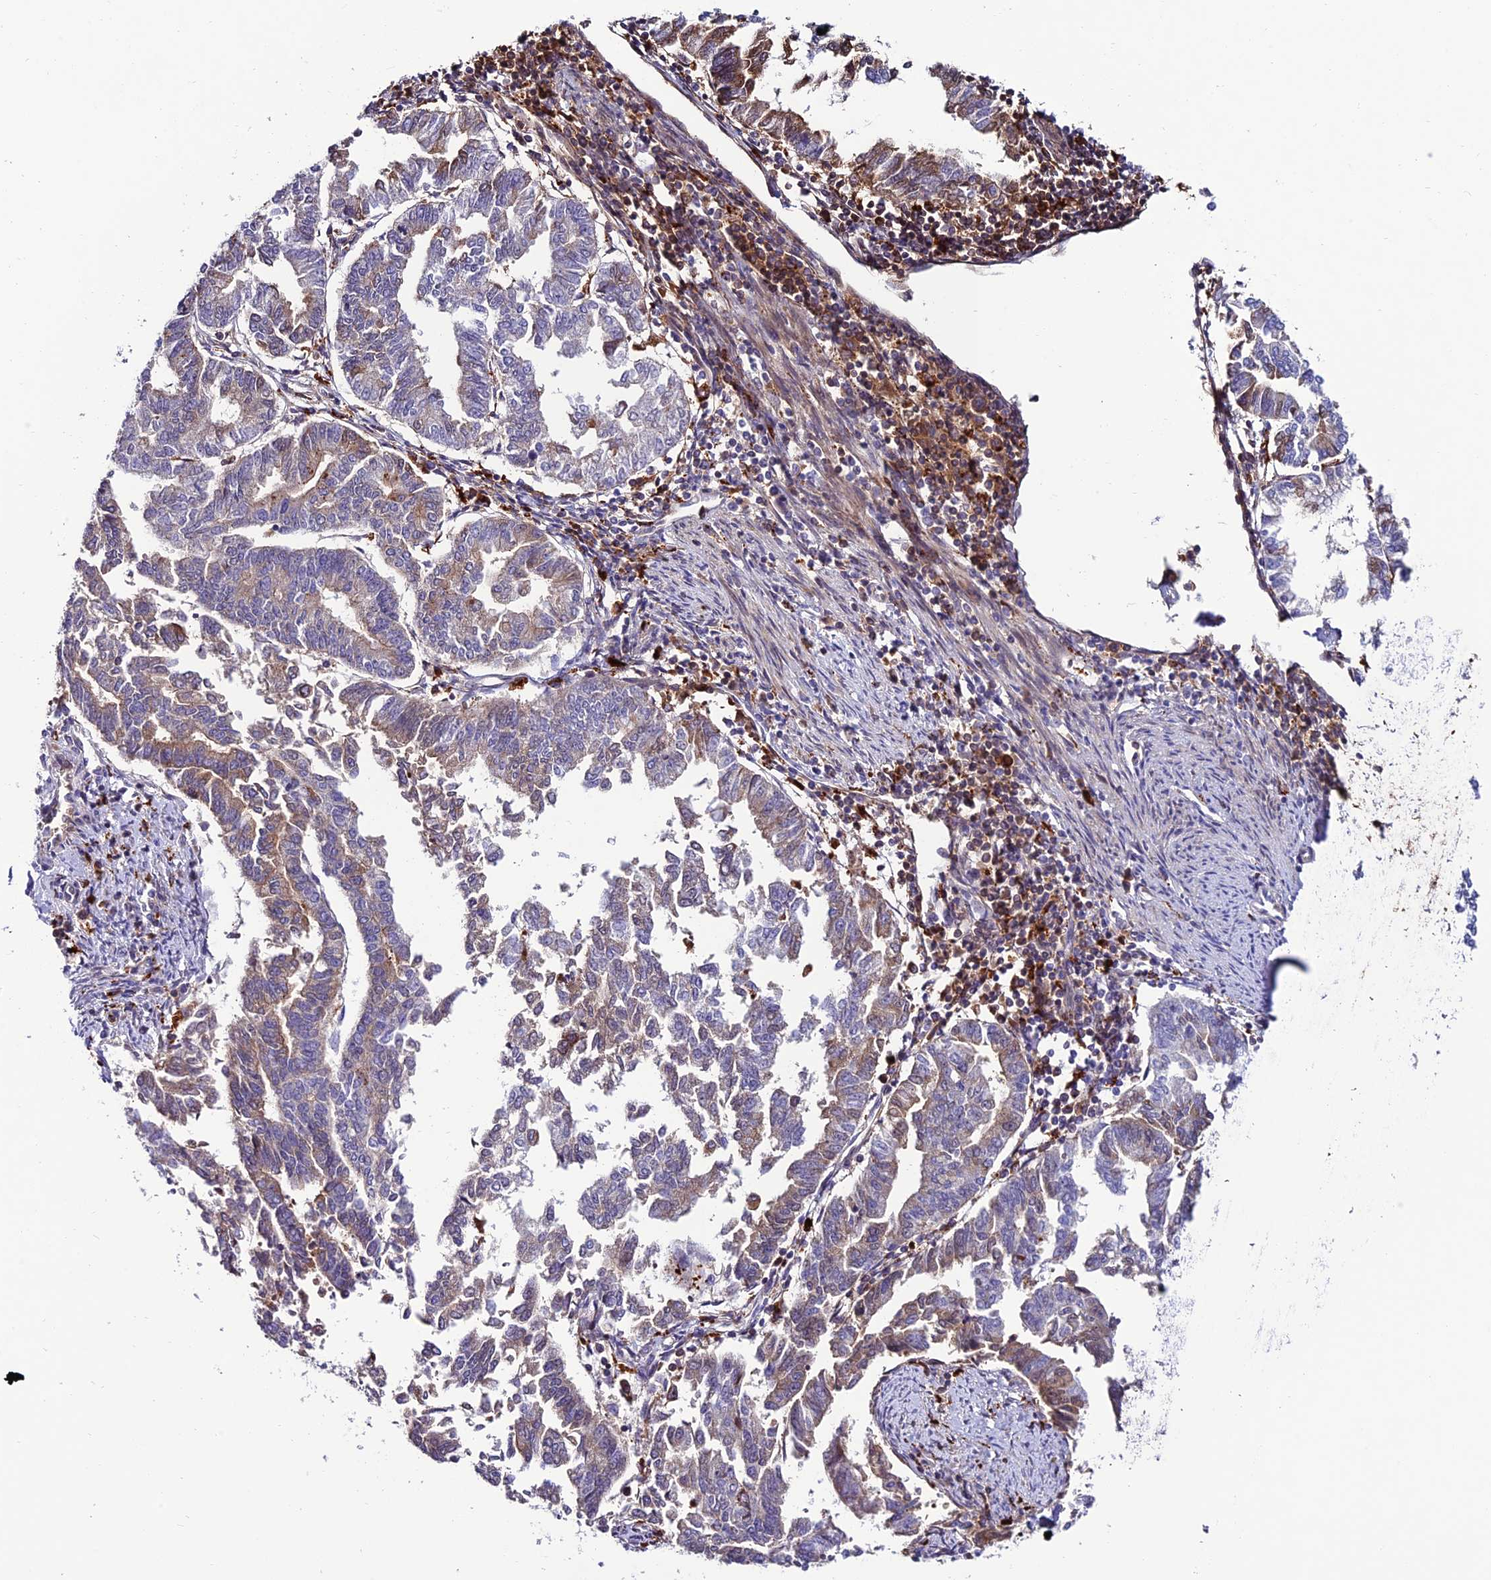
{"staining": {"intensity": "weak", "quantity": "25%-75%", "location": "cytoplasmic/membranous"}, "tissue": "endometrial cancer", "cell_type": "Tumor cells", "image_type": "cancer", "snomed": [{"axis": "morphology", "description": "Adenocarcinoma, NOS"}, {"axis": "topography", "description": "Endometrium"}], "caption": "This is an image of immunohistochemistry (IHC) staining of endometrial cancer, which shows weak expression in the cytoplasmic/membranous of tumor cells.", "gene": "ARHGEF18", "patient": {"sex": "female", "age": 79}}